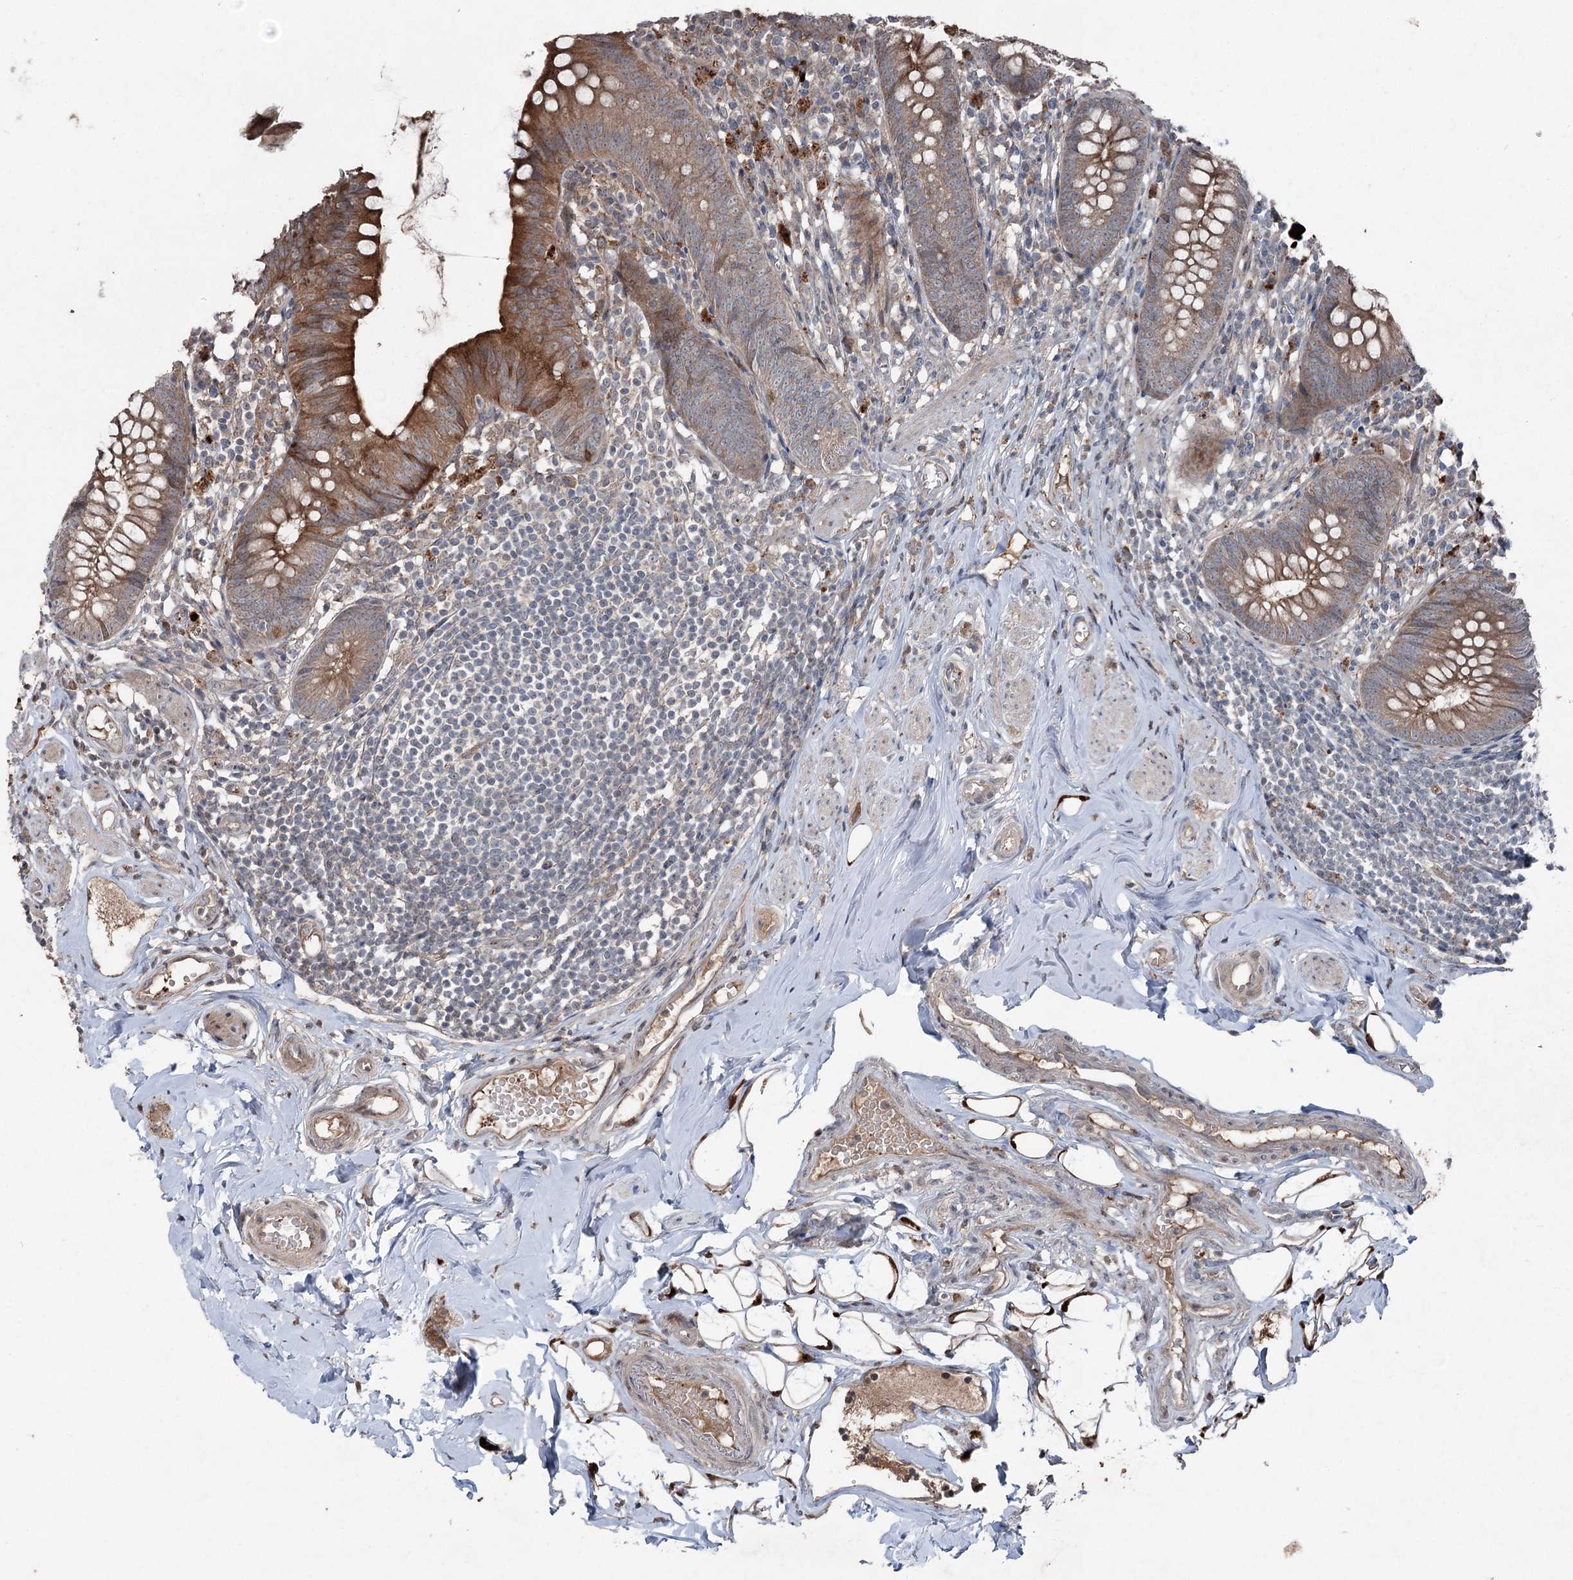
{"staining": {"intensity": "moderate", "quantity": ">75%", "location": "cytoplasmic/membranous"}, "tissue": "appendix", "cell_type": "Glandular cells", "image_type": "normal", "snomed": [{"axis": "morphology", "description": "Normal tissue, NOS"}, {"axis": "topography", "description": "Appendix"}], "caption": "Protein analysis of benign appendix displays moderate cytoplasmic/membranous expression in about >75% of glandular cells.", "gene": "MAPK8IP2", "patient": {"sex": "female", "age": 62}}